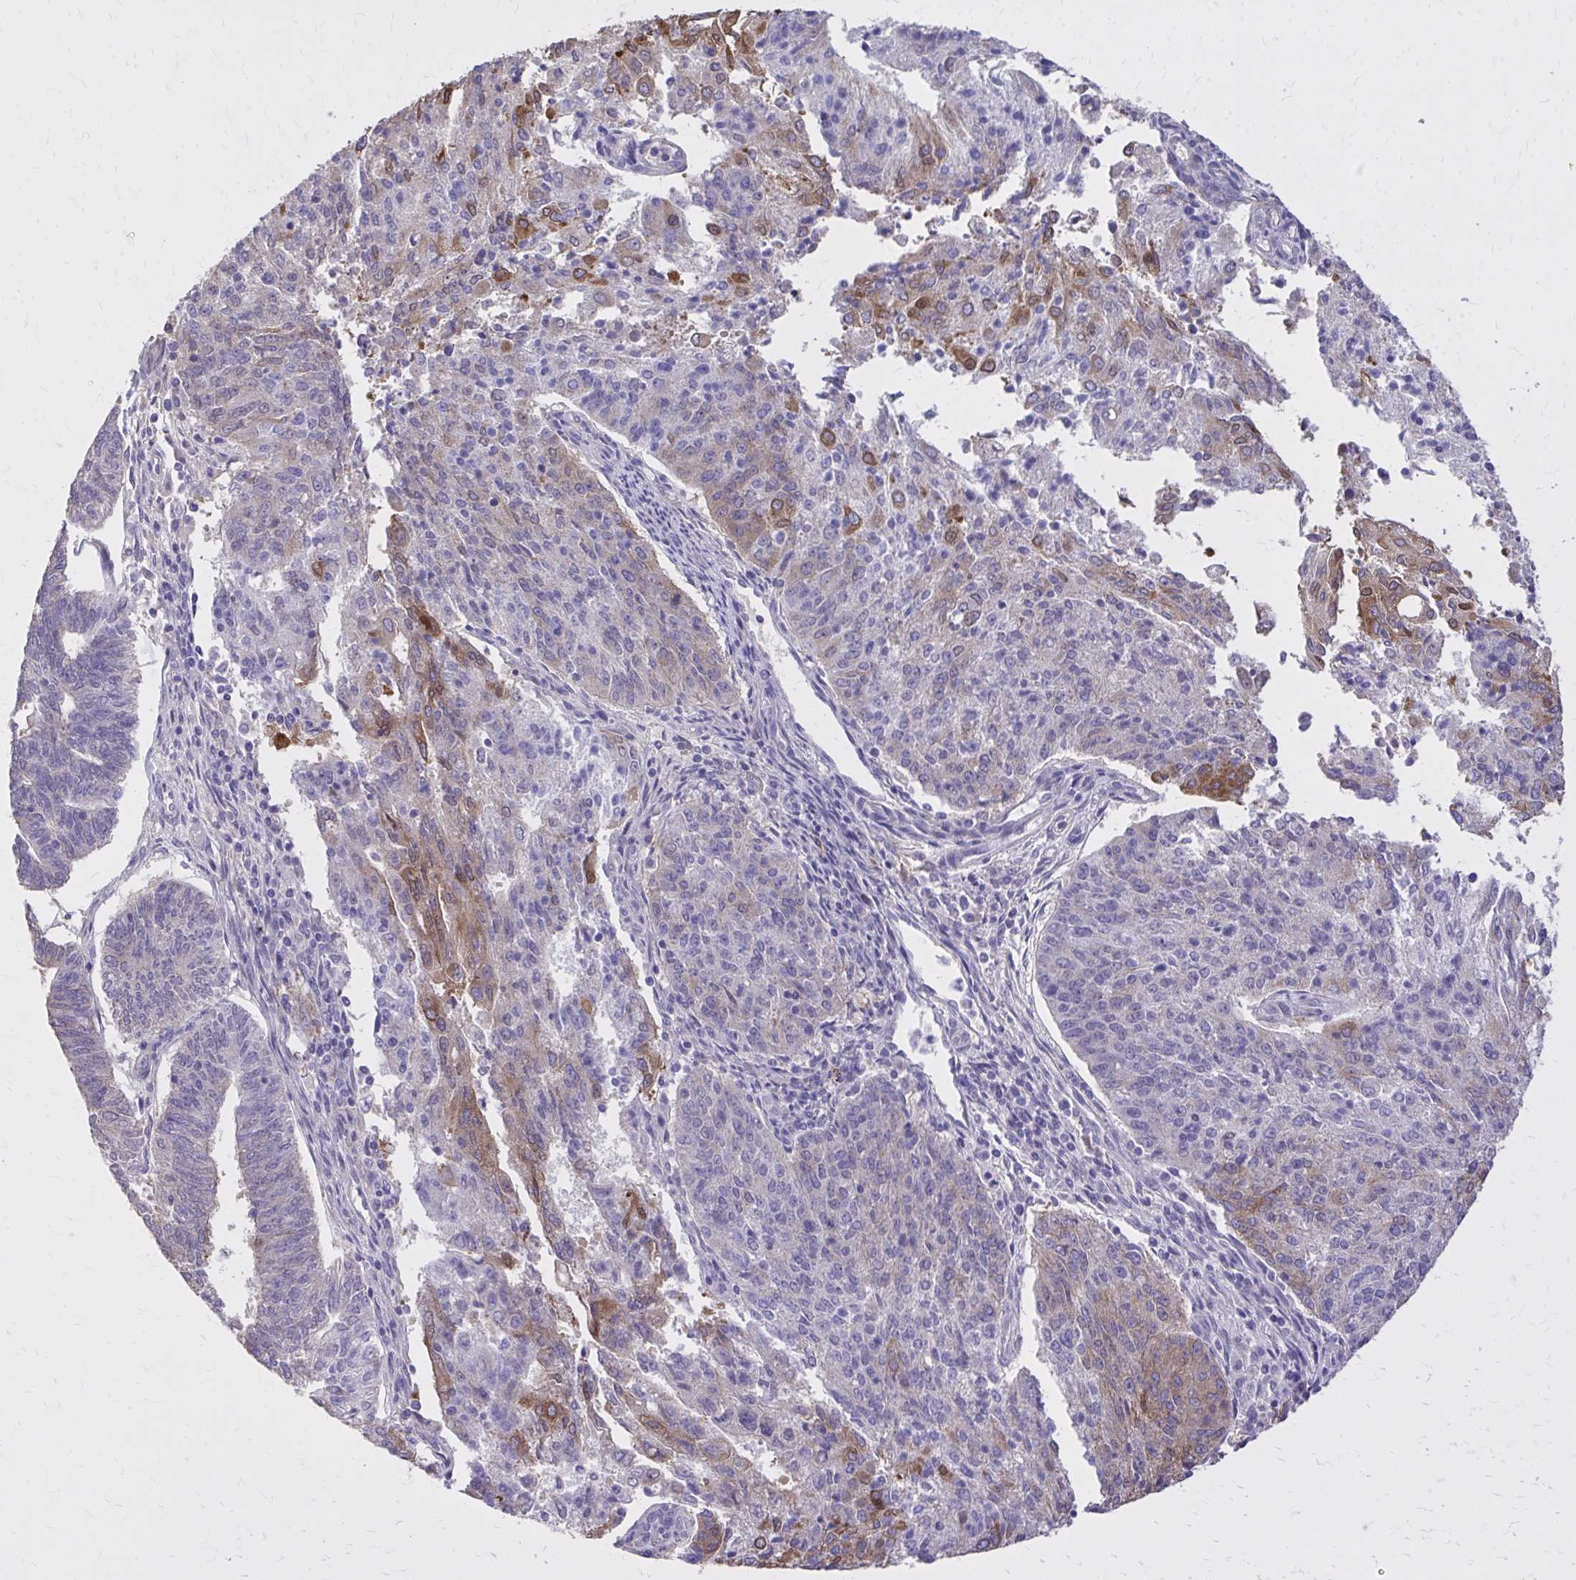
{"staining": {"intensity": "moderate", "quantity": "<25%", "location": "cytoplasmic/membranous"}, "tissue": "endometrial cancer", "cell_type": "Tumor cells", "image_type": "cancer", "snomed": [{"axis": "morphology", "description": "Adenocarcinoma, NOS"}, {"axis": "topography", "description": "Endometrium"}], "caption": "IHC staining of endometrial cancer (adenocarcinoma), which displays low levels of moderate cytoplasmic/membranous positivity in approximately <25% of tumor cells indicating moderate cytoplasmic/membranous protein expression. The staining was performed using DAB (3,3'-diaminobenzidine) (brown) for protein detection and nuclei were counterstained in hematoxylin (blue).", "gene": "EPB41L1", "patient": {"sex": "female", "age": 82}}